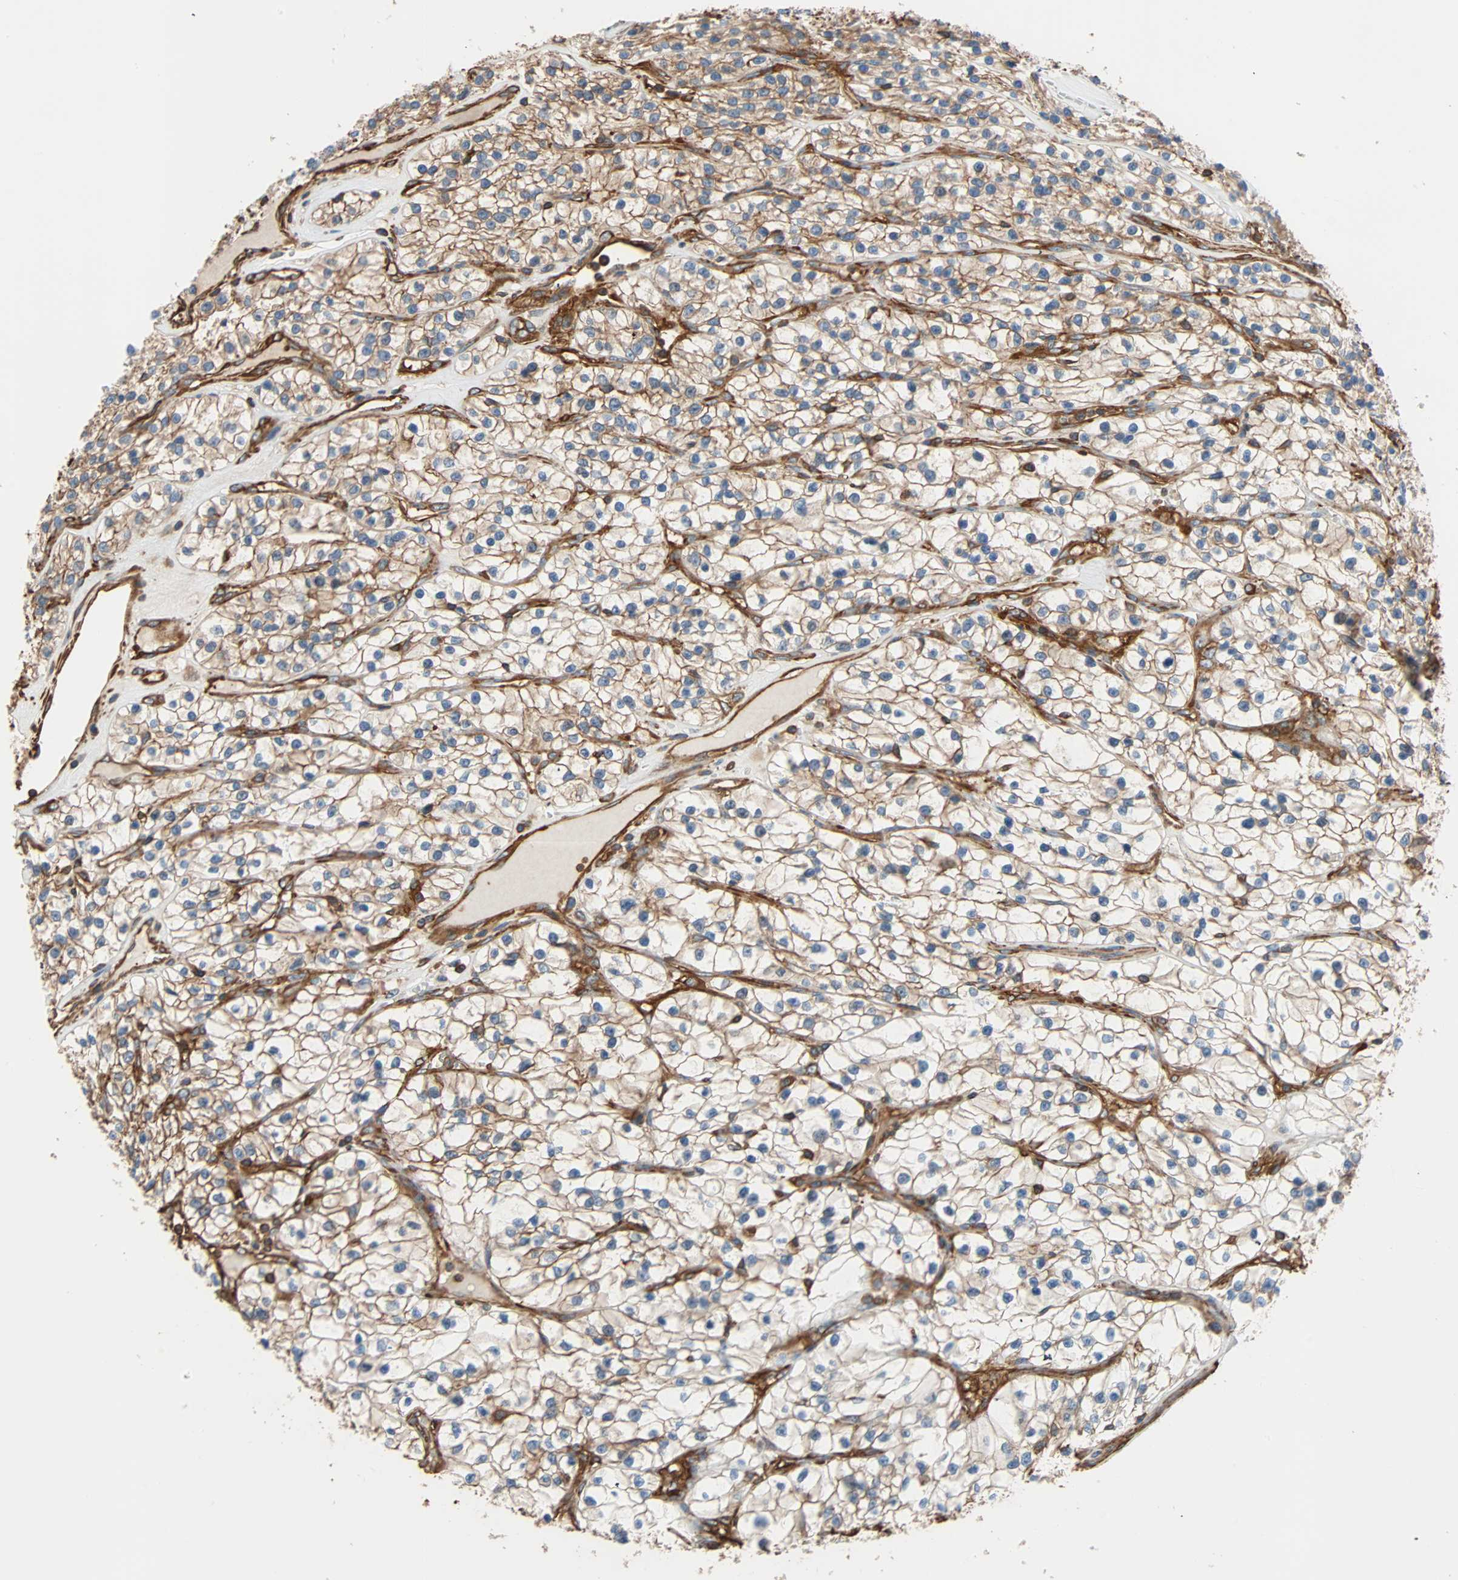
{"staining": {"intensity": "weak", "quantity": "<25%", "location": "cytoplasmic/membranous"}, "tissue": "renal cancer", "cell_type": "Tumor cells", "image_type": "cancer", "snomed": [{"axis": "morphology", "description": "Adenocarcinoma, NOS"}, {"axis": "topography", "description": "Kidney"}], "caption": "Immunohistochemistry (IHC) of renal cancer displays no positivity in tumor cells.", "gene": "GALNT10", "patient": {"sex": "female", "age": 57}}